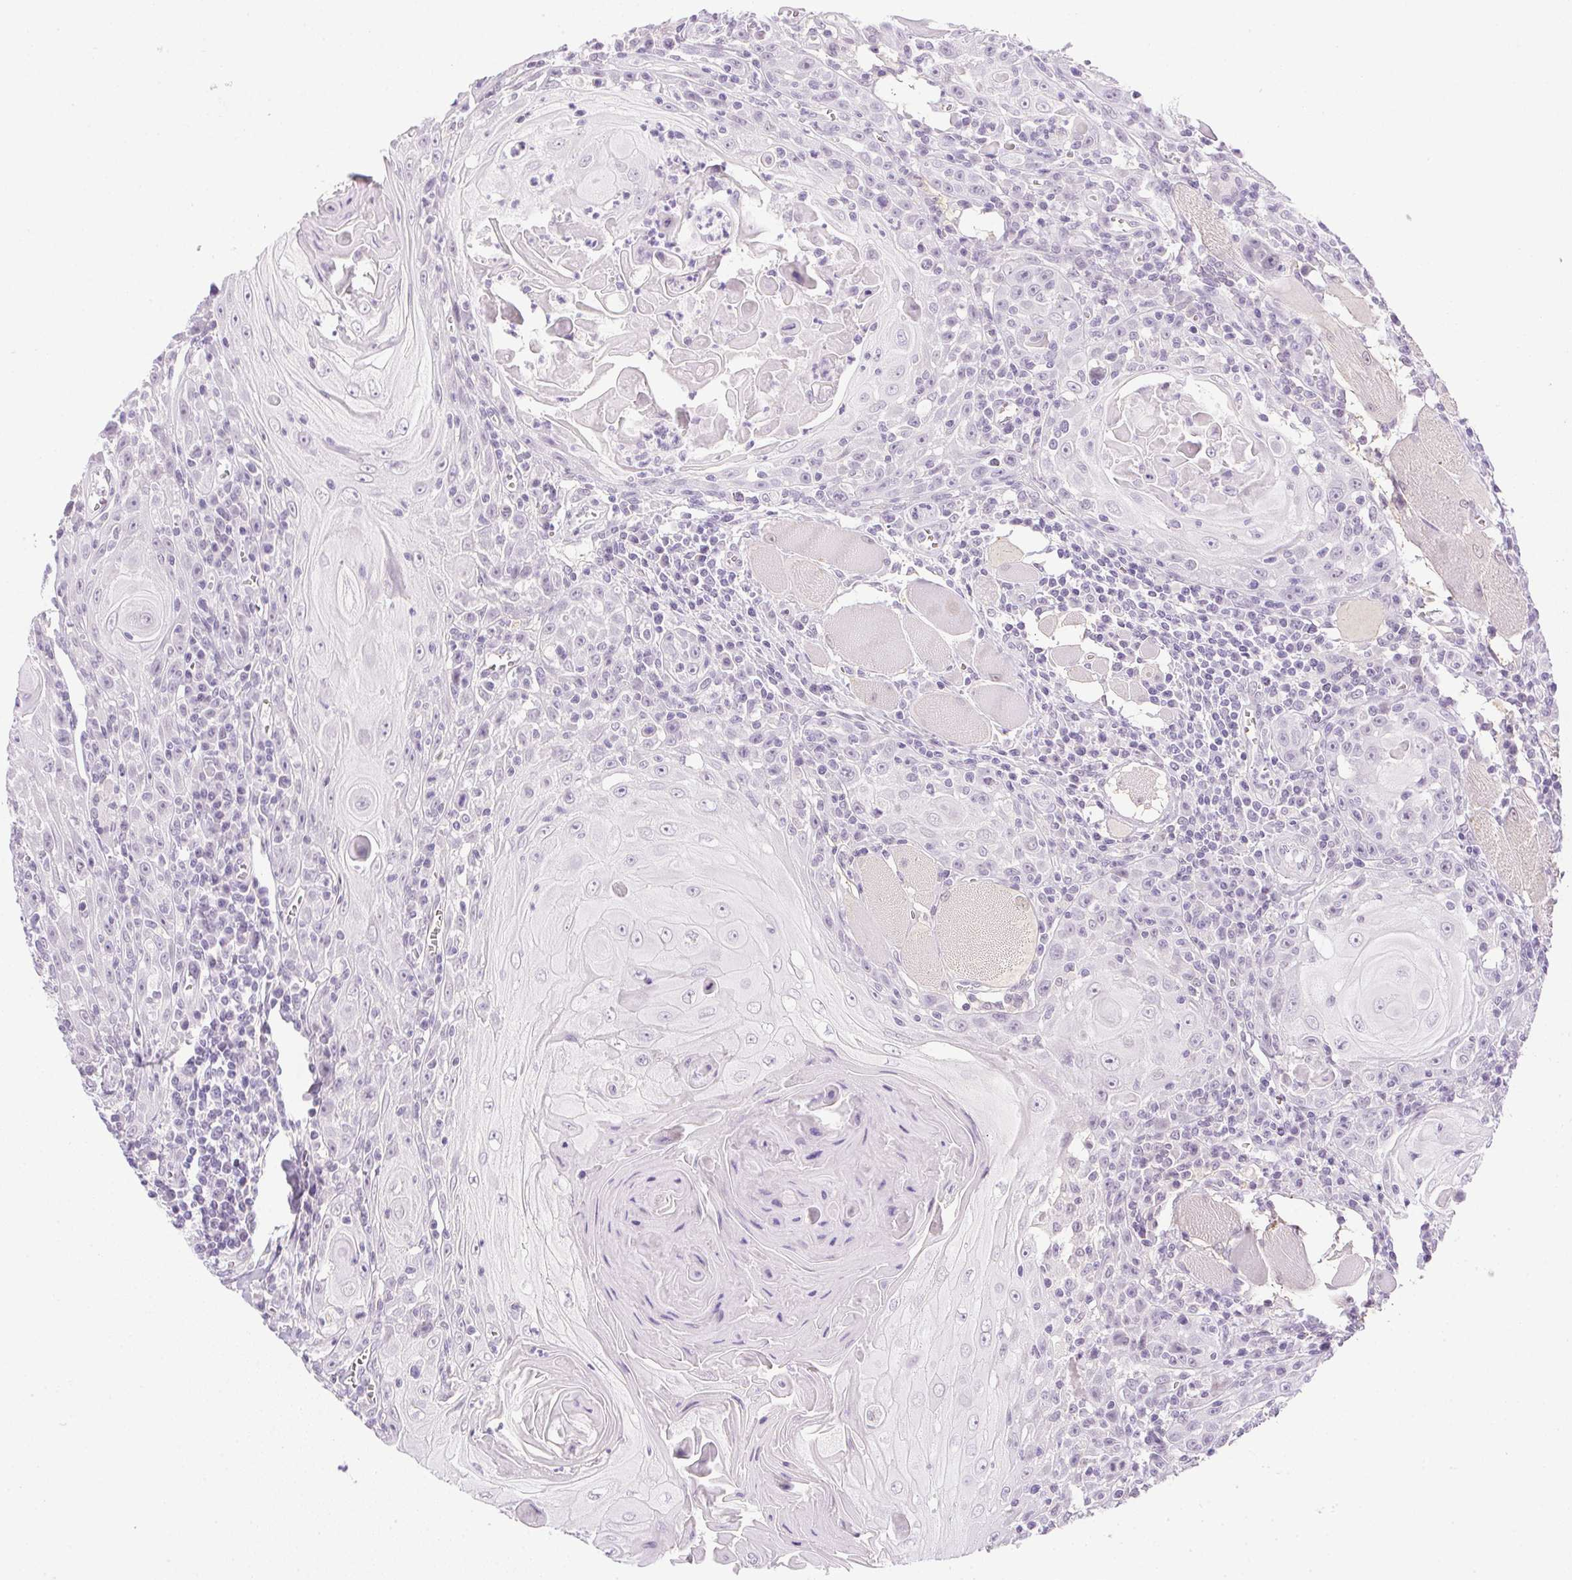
{"staining": {"intensity": "negative", "quantity": "none", "location": "none"}, "tissue": "head and neck cancer", "cell_type": "Tumor cells", "image_type": "cancer", "snomed": [{"axis": "morphology", "description": "Squamous cell carcinoma, NOS"}, {"axis": "topography", "description": "Head-Neck"}], "caption": "The immunohistochemistry (IHC) histopathology image has no significant positivity in tumor cells of squamous cell carcinoma (head and neck) tissue.", "gene": "PRL", "patient": {"sex": "male", "age": 52}}